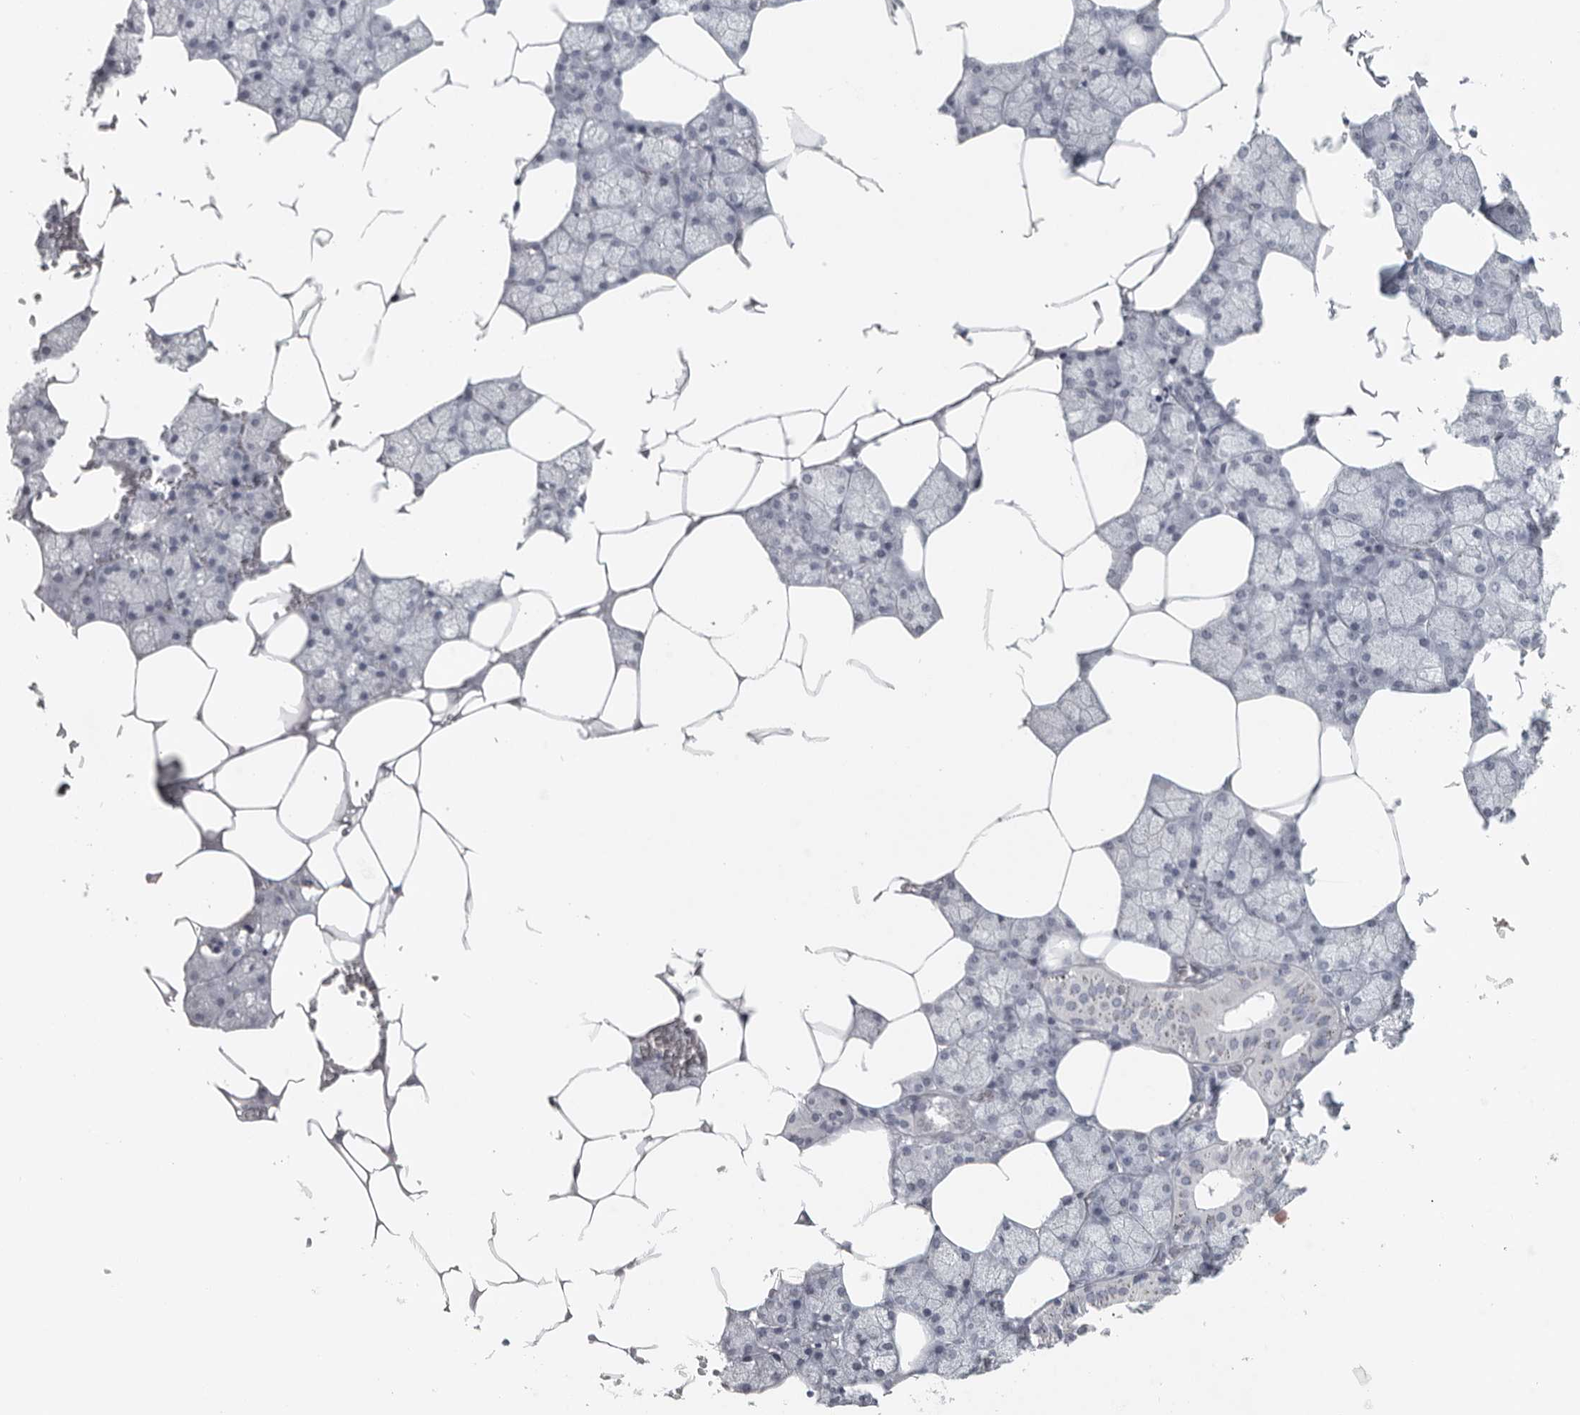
{"staining": {"intensity": "negative", "quantity": "none", "location": "none"}, "tissue": "salivary gland", "cell_type": "Glandular cells", "image_type": "normal", "snomed": [{"axis": "morphology", "description": "Normal tissue, NOS"}, {"axis": "topography", "description": "Salivary gland"}], "caption": "High power microscopy photomicrograph of an immunohistochemistry histopathology image of unremarkable salivary gland, revealing no significant positivity in glandular cells.", "gene": "SATB2", "patient": {"sex": "male", "age": 62}}